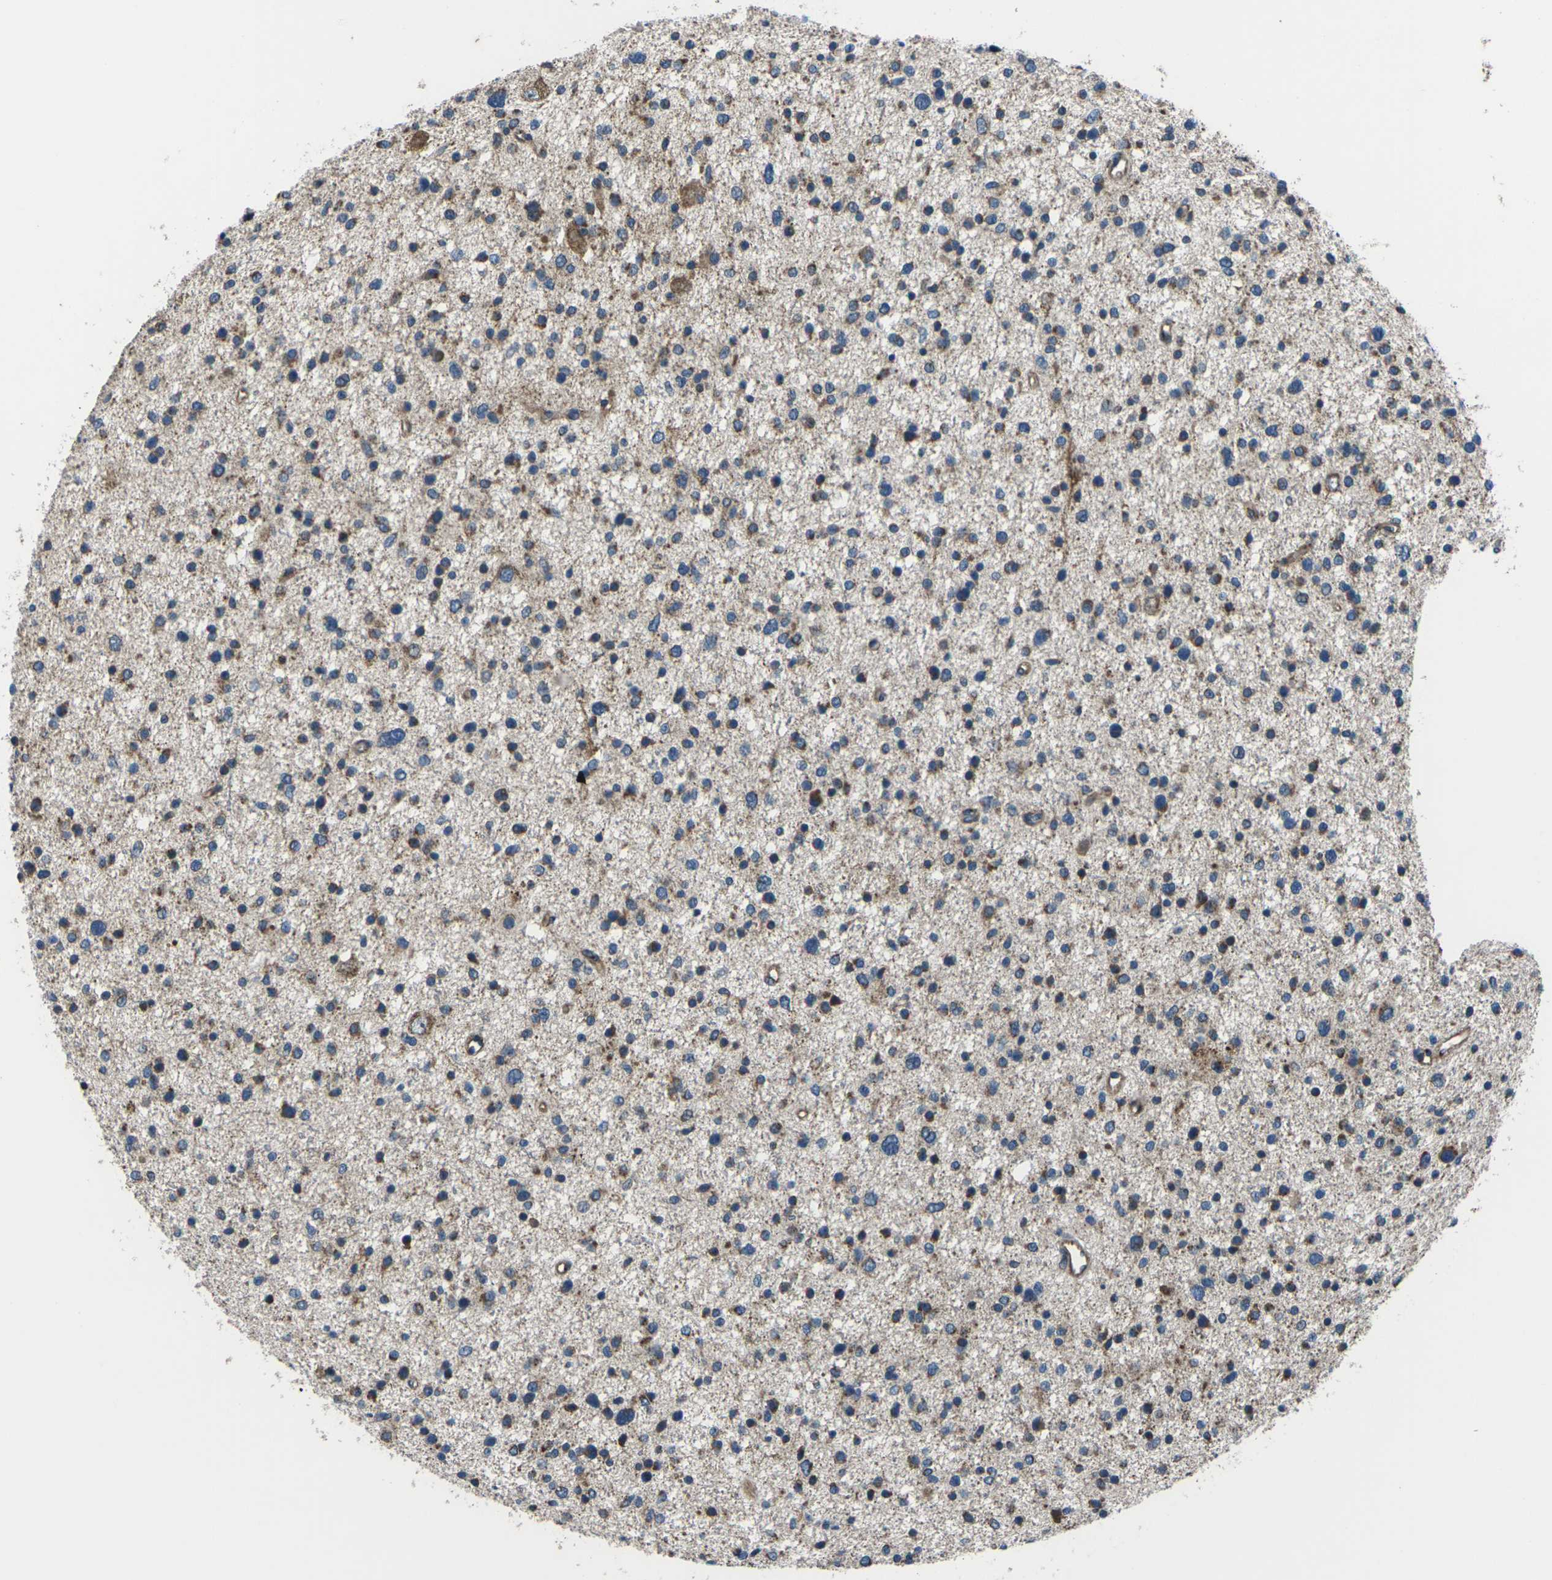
{"staining": {"intensity": "moderate", "quantity": ">75%", "location": "cytoplasmic/membranous"}, "tissue": "glioma", "cell_type": "Tumor cells", "image_type": "cancer", "snomed": [{"axis": "morphology", "description": "Glioma, malignant, Low grade"}, {"axis": "topography", "description": "Brain"}], "caption": "Malignant glioma (low-grade) tissue demonstrates moderate cytoplasmic/membranous expression in about >75% of tumor cells, visualized by immunohistochemistry.", "gene": "GABRP", "patient": {"sex": "female", "age": 37}}